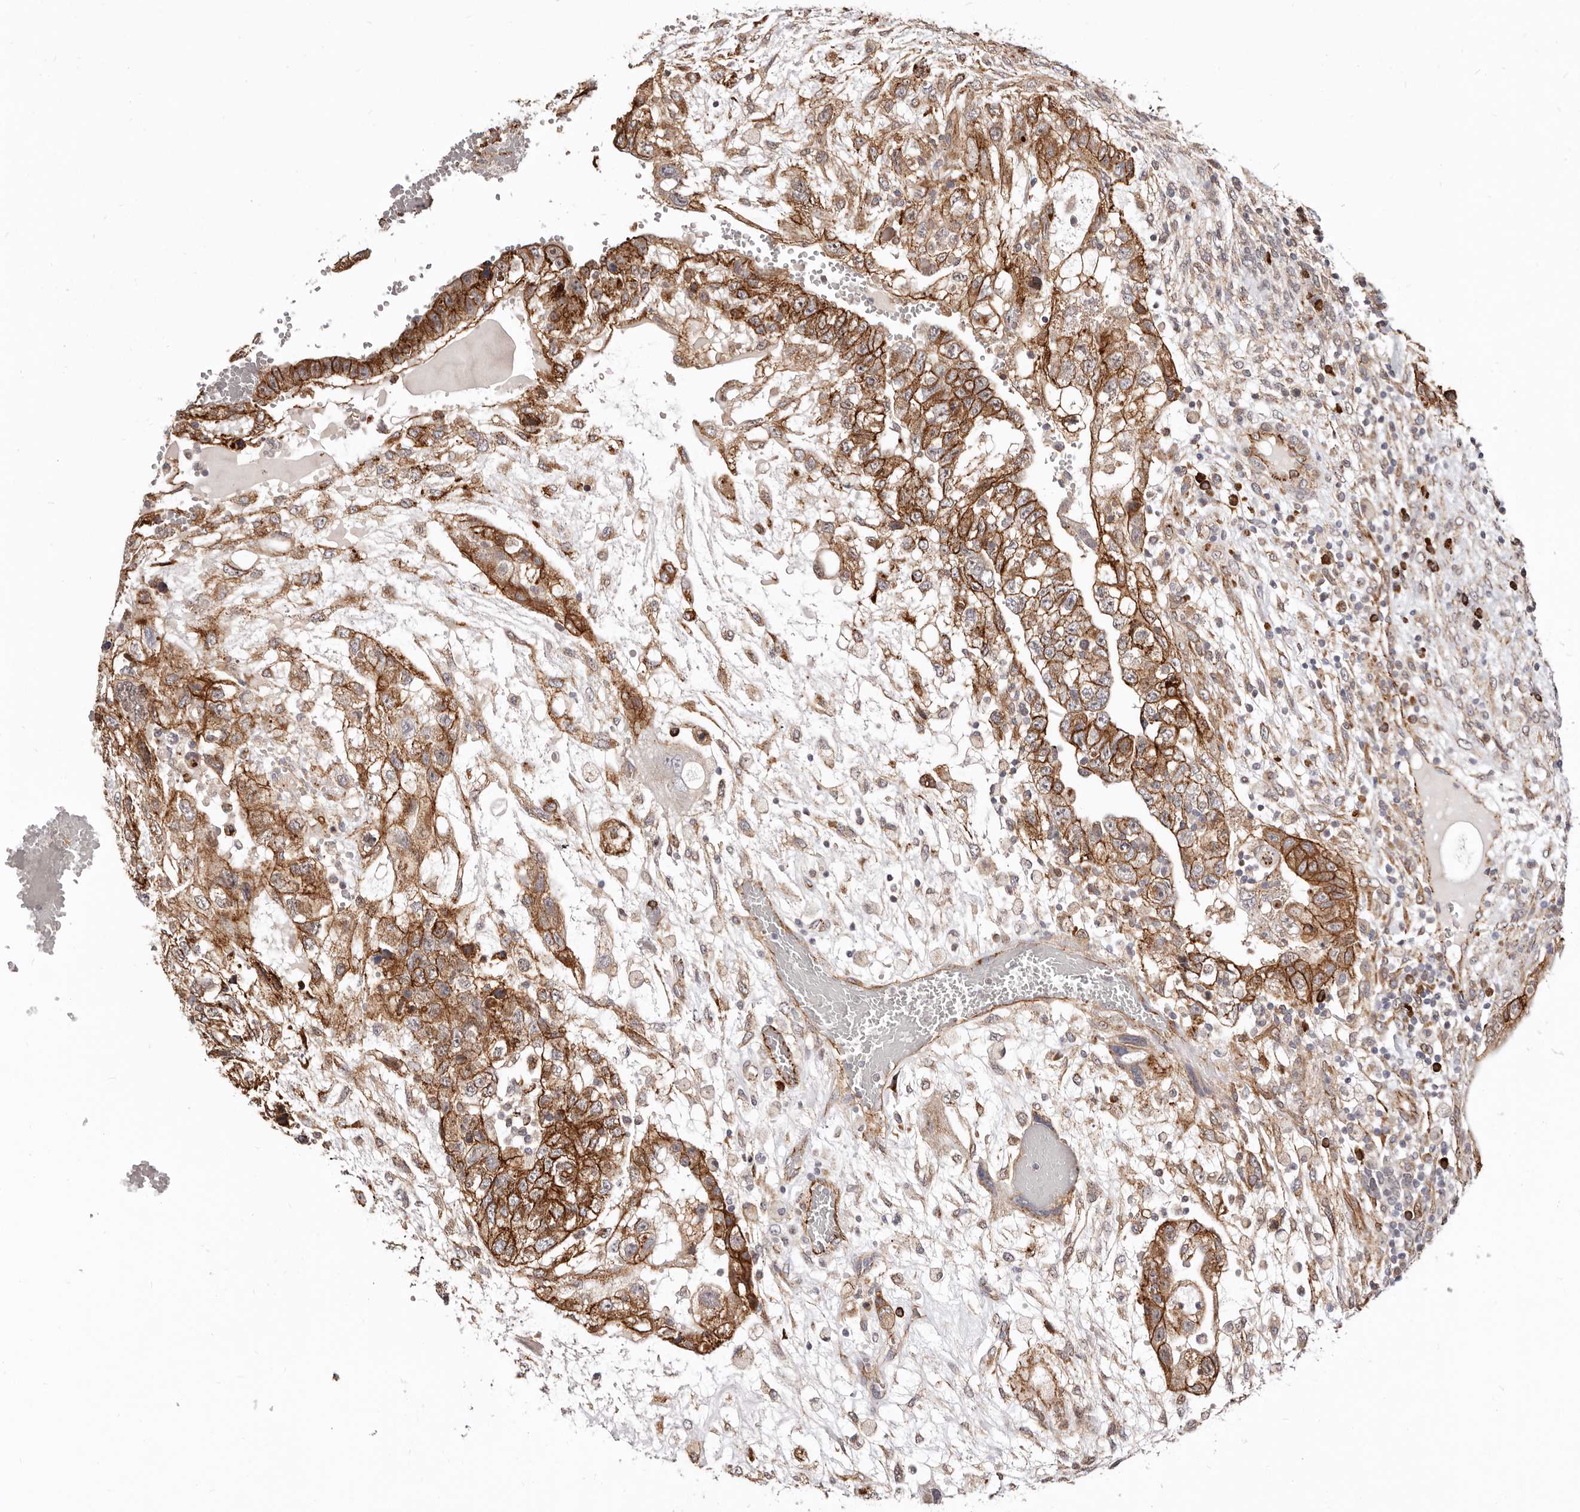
{"staining": {"intensity": "strong", "quantity": ">75%", "location": "cytoplasmic/membranous"}, "tissue": "testis cancer", "cell_type": "Tumor cells", "image_type": "cancer", "snomed": [{"axis": "morphology", "description": "Carcinoma, Embryonal, NOS"}, {"axis": "topography", "description": "Testis"}], "caption": "Brown immunohistochemical staining in human testis cancer (embryonal carcinoma) displays strong cytoplasmic/membranous positivity in about >75% of tumor cells.", "gene": "CTNNB1", "patient": {"sex": "male", "age": 36}}